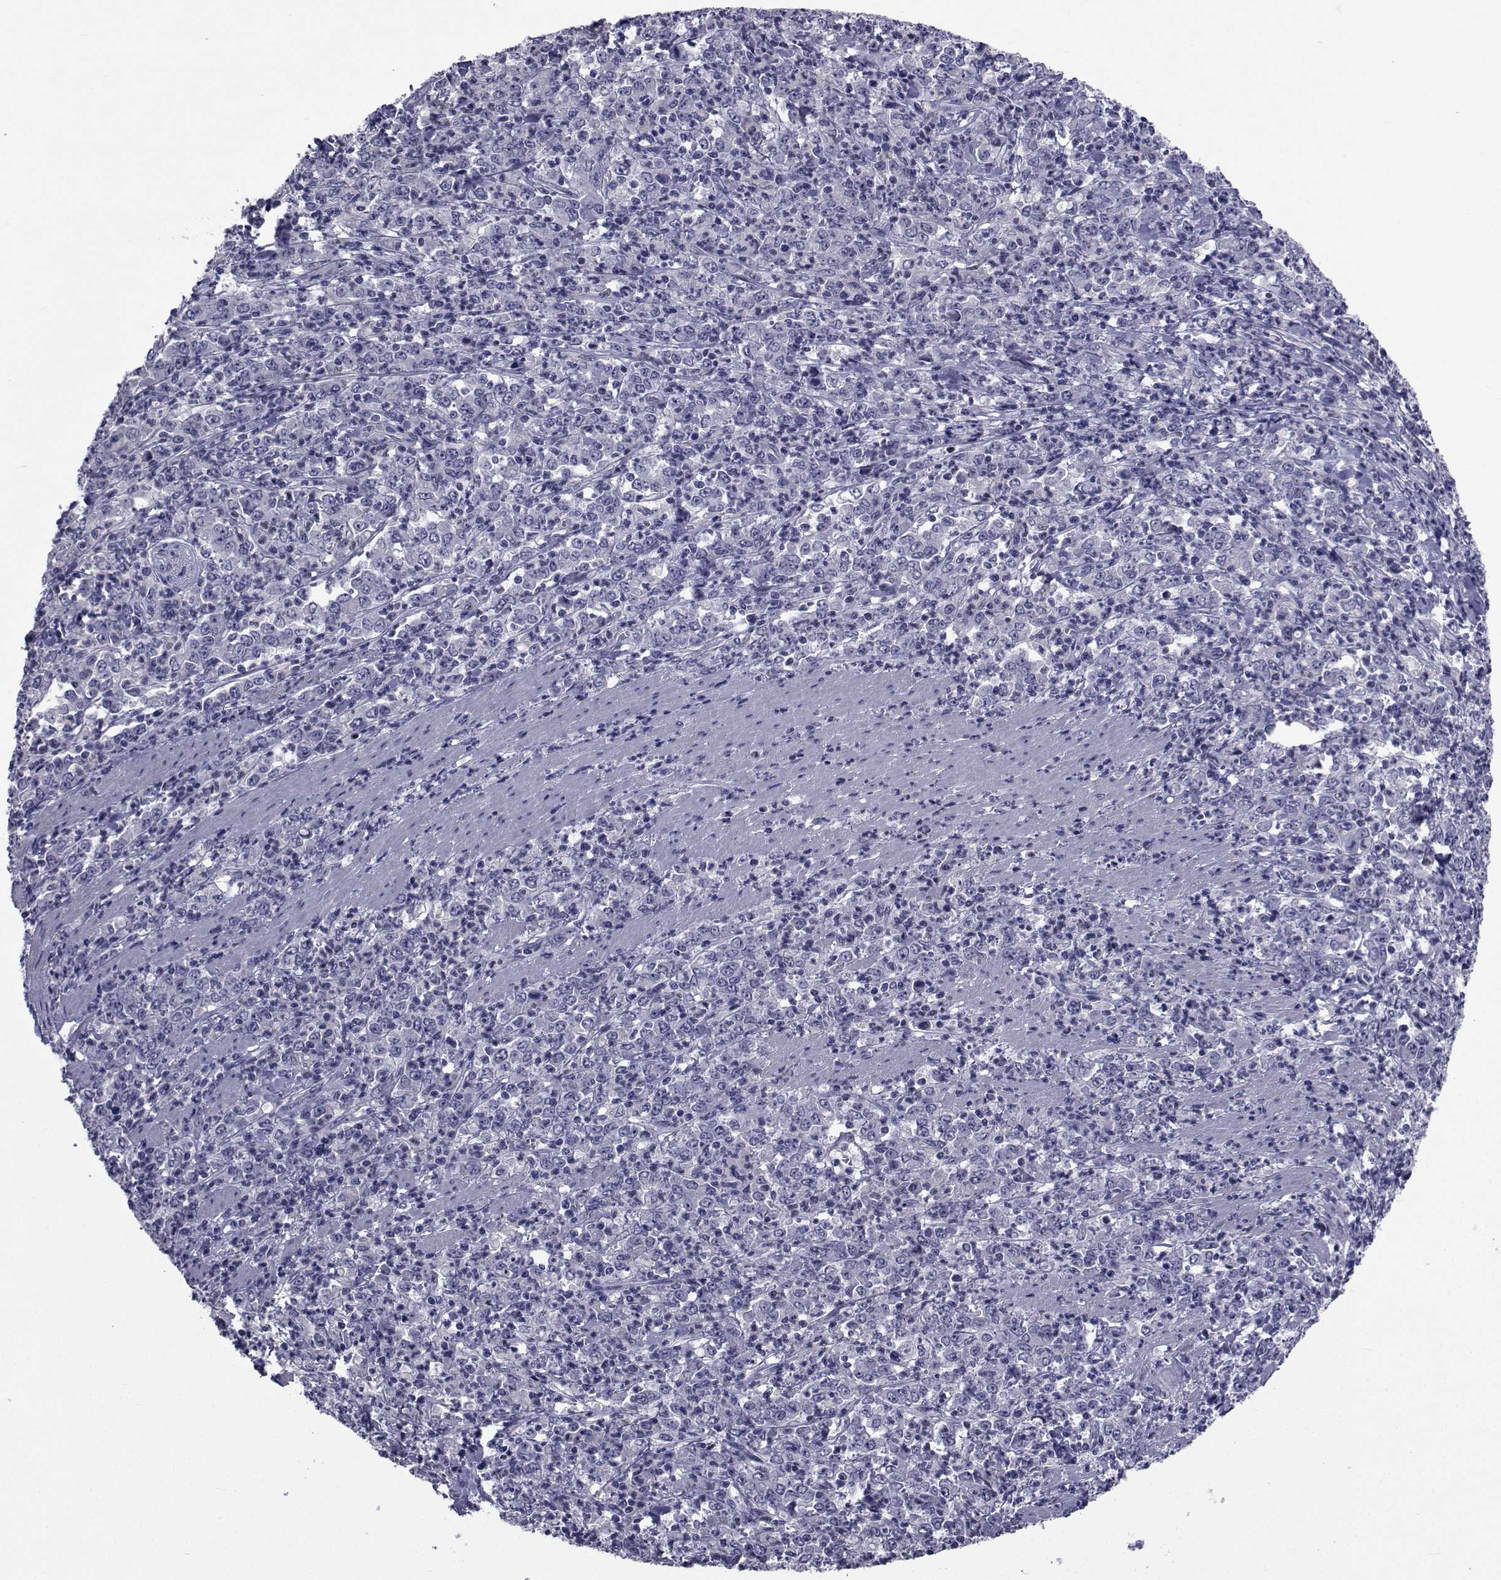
{"staining": {"intensity": "negative", "quantity": "none", "location": "none"}, "tissue": "stomach cancer", "cell_type": "Tumor cells", "image_type": "cancer", "snomed": [{"axis": "morphology", "description": "Adenocarcinoma, NOS"}, {"axis": "topography", "description": "Stomach, lower"}], "caption": "This is an IHC image of stomach adenocarcinoma. There is no staining in tumor cells.", "gene": "SEMA5B", "patient": {"sex": "female", "age": 71}}